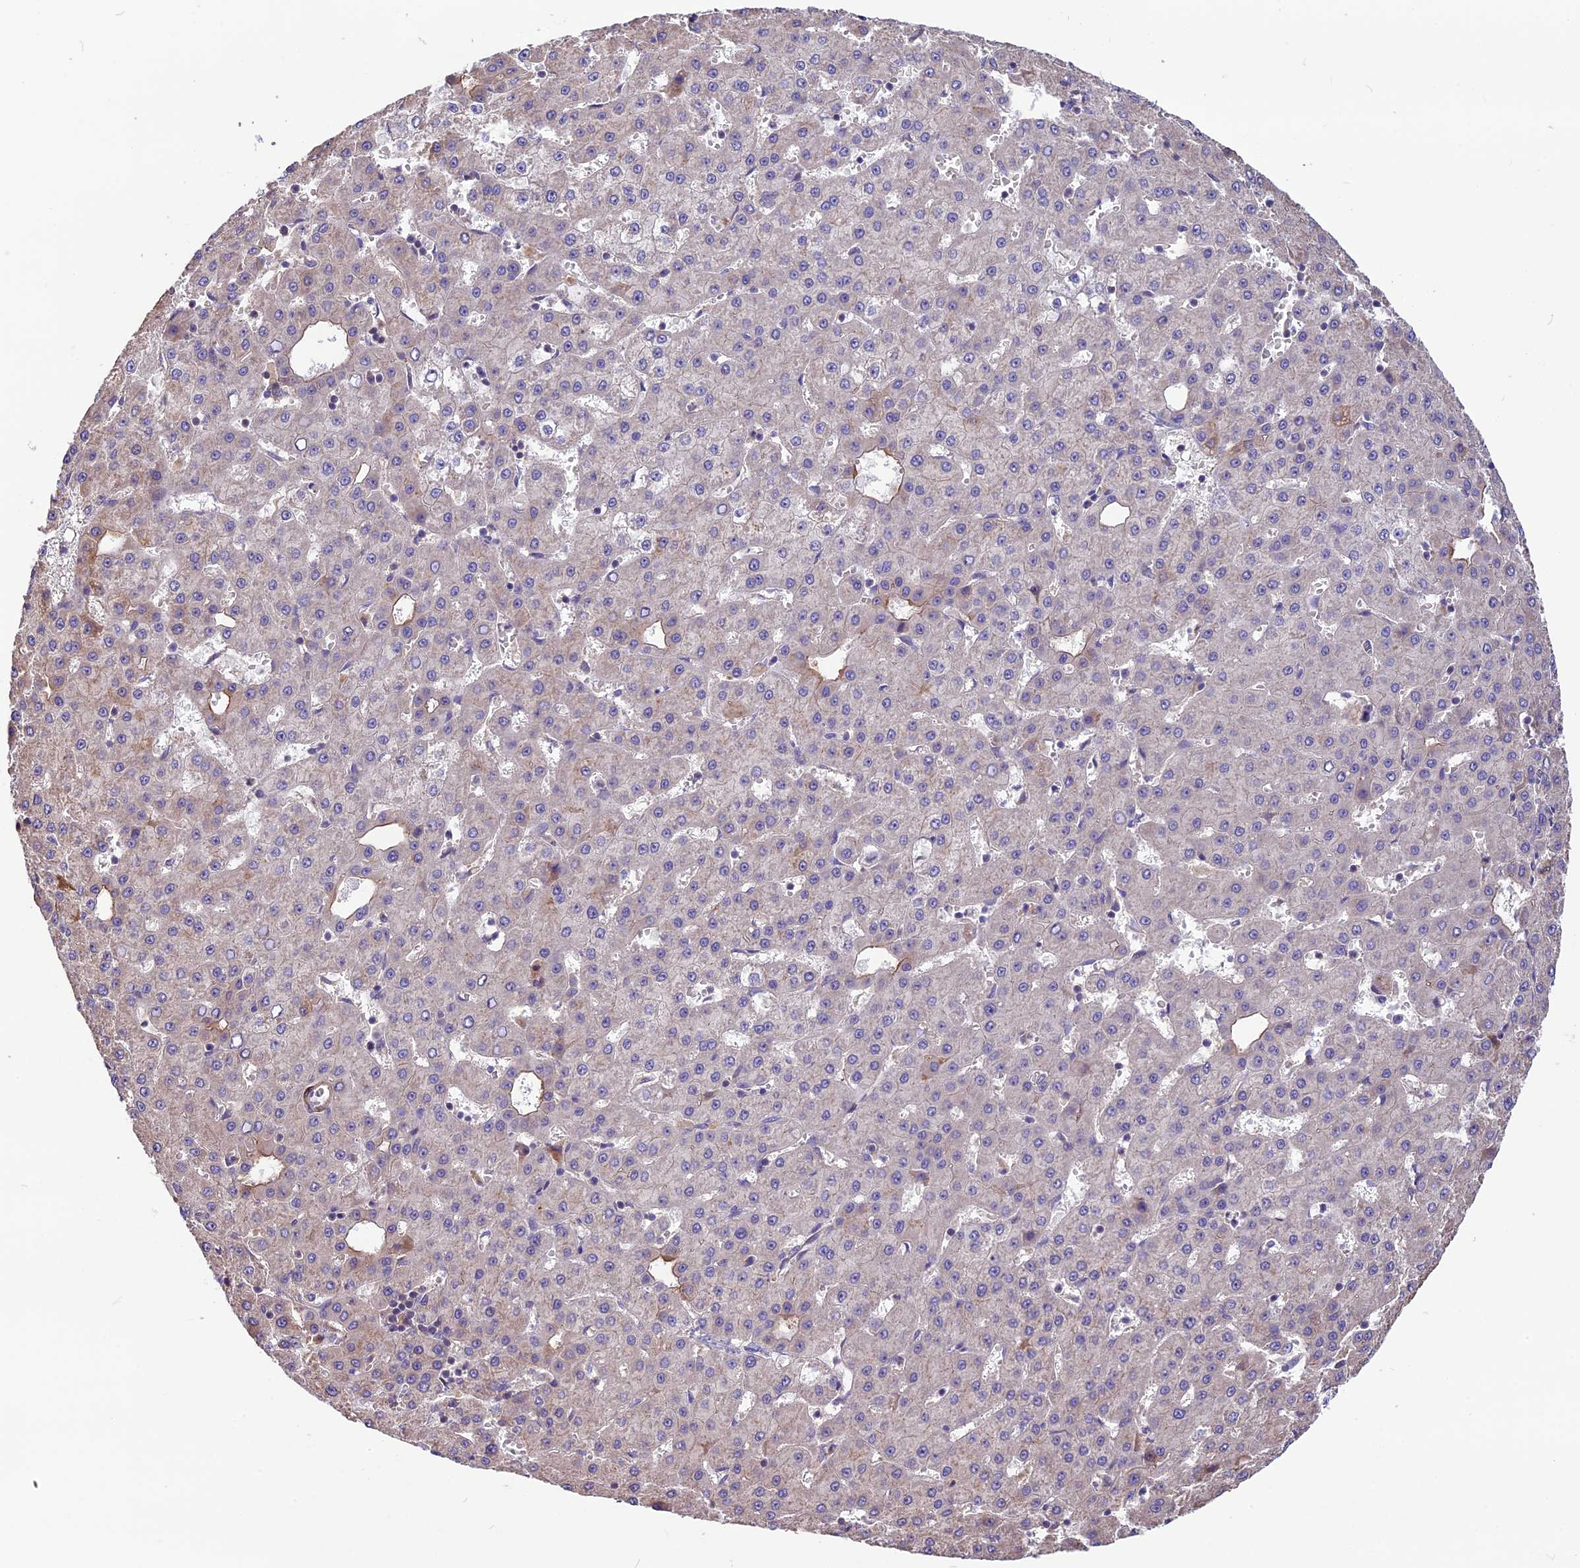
{"staining": {"intensity": "weak", "quantity": "<25%", "location": "cytoplasmic/membranous"}, "tissue": "liver cancer", "cell_type": "Tumor cells", "image_type": "cancer", "snomed": [{"axis": "morphology", "description": "Carcinoma, Hepatocellular, NOS"}, {"axis": "topography", "description": "Liver"}], "caption": "Tumor cells show no significant protein positivity in liver hepatocellular carcinoma.", "gene": "ANO3", "patient": {"sex": "male", "age": 47}}